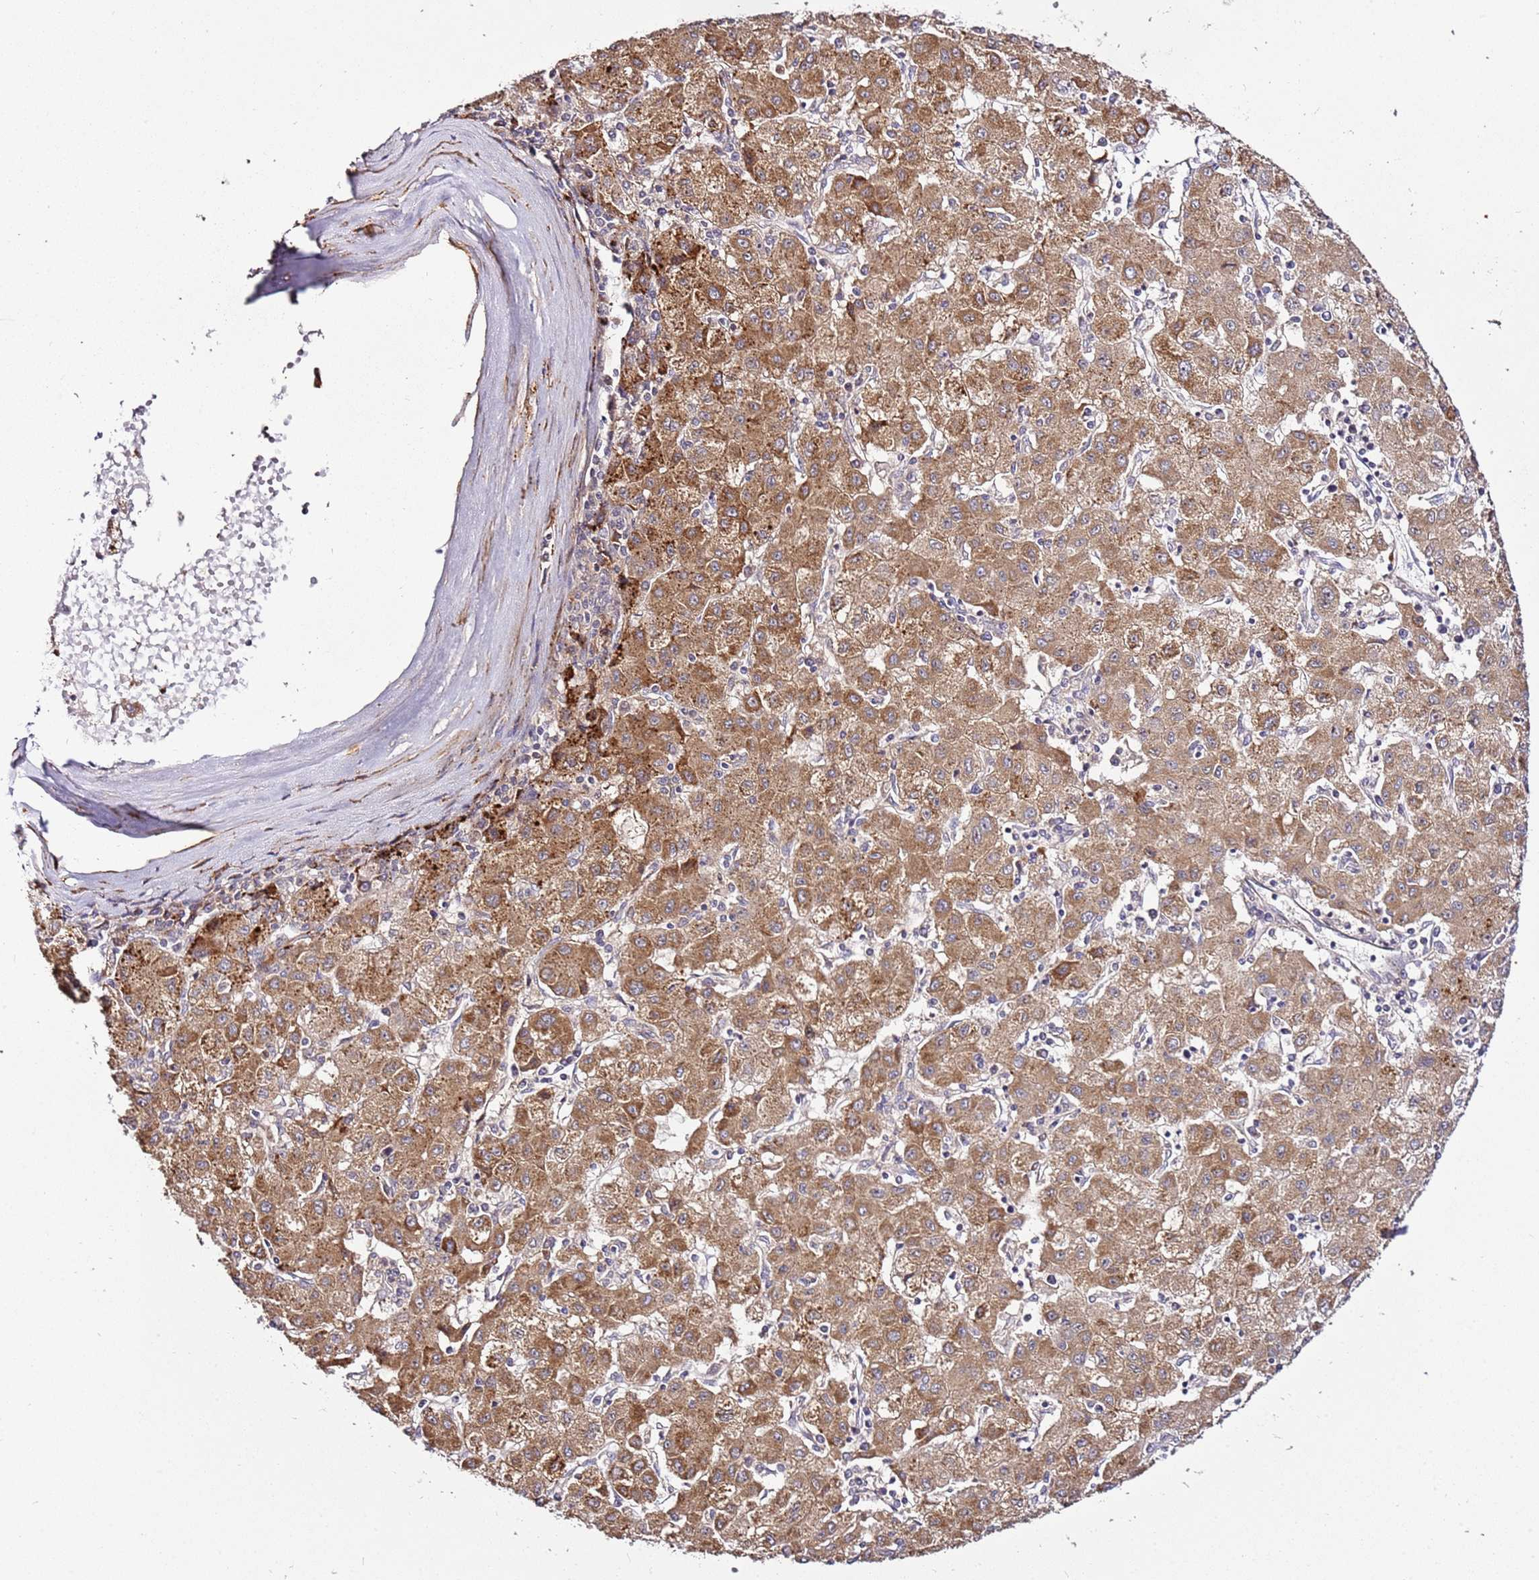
{"staining": {"intensity": "moderate", "quantity": ">75%", "location": "cytoplasmic/membranous"}, "tissue": "liver cancer", "cell_type": "Tumor cells", "image_type": "cancer", "snomed": [{"axis": "morphology", "description": "Carcinoma, Hepatocellular, NOS"}, {"axis": "topography", "description": "Liver"}], "caption": "Brown immunohistochemical staining in human hepatocellular carcinoma (liver) reveals moderate cytoplasmic/membranous staining in about >75% of tumor cells. The staining is performed using DAB brown chromogen to label protein expression. The nuclei are counter-stained blue using hematoxylin.", "gene": "PVRIG", "patient": {"sex": "male", "age": 72}}